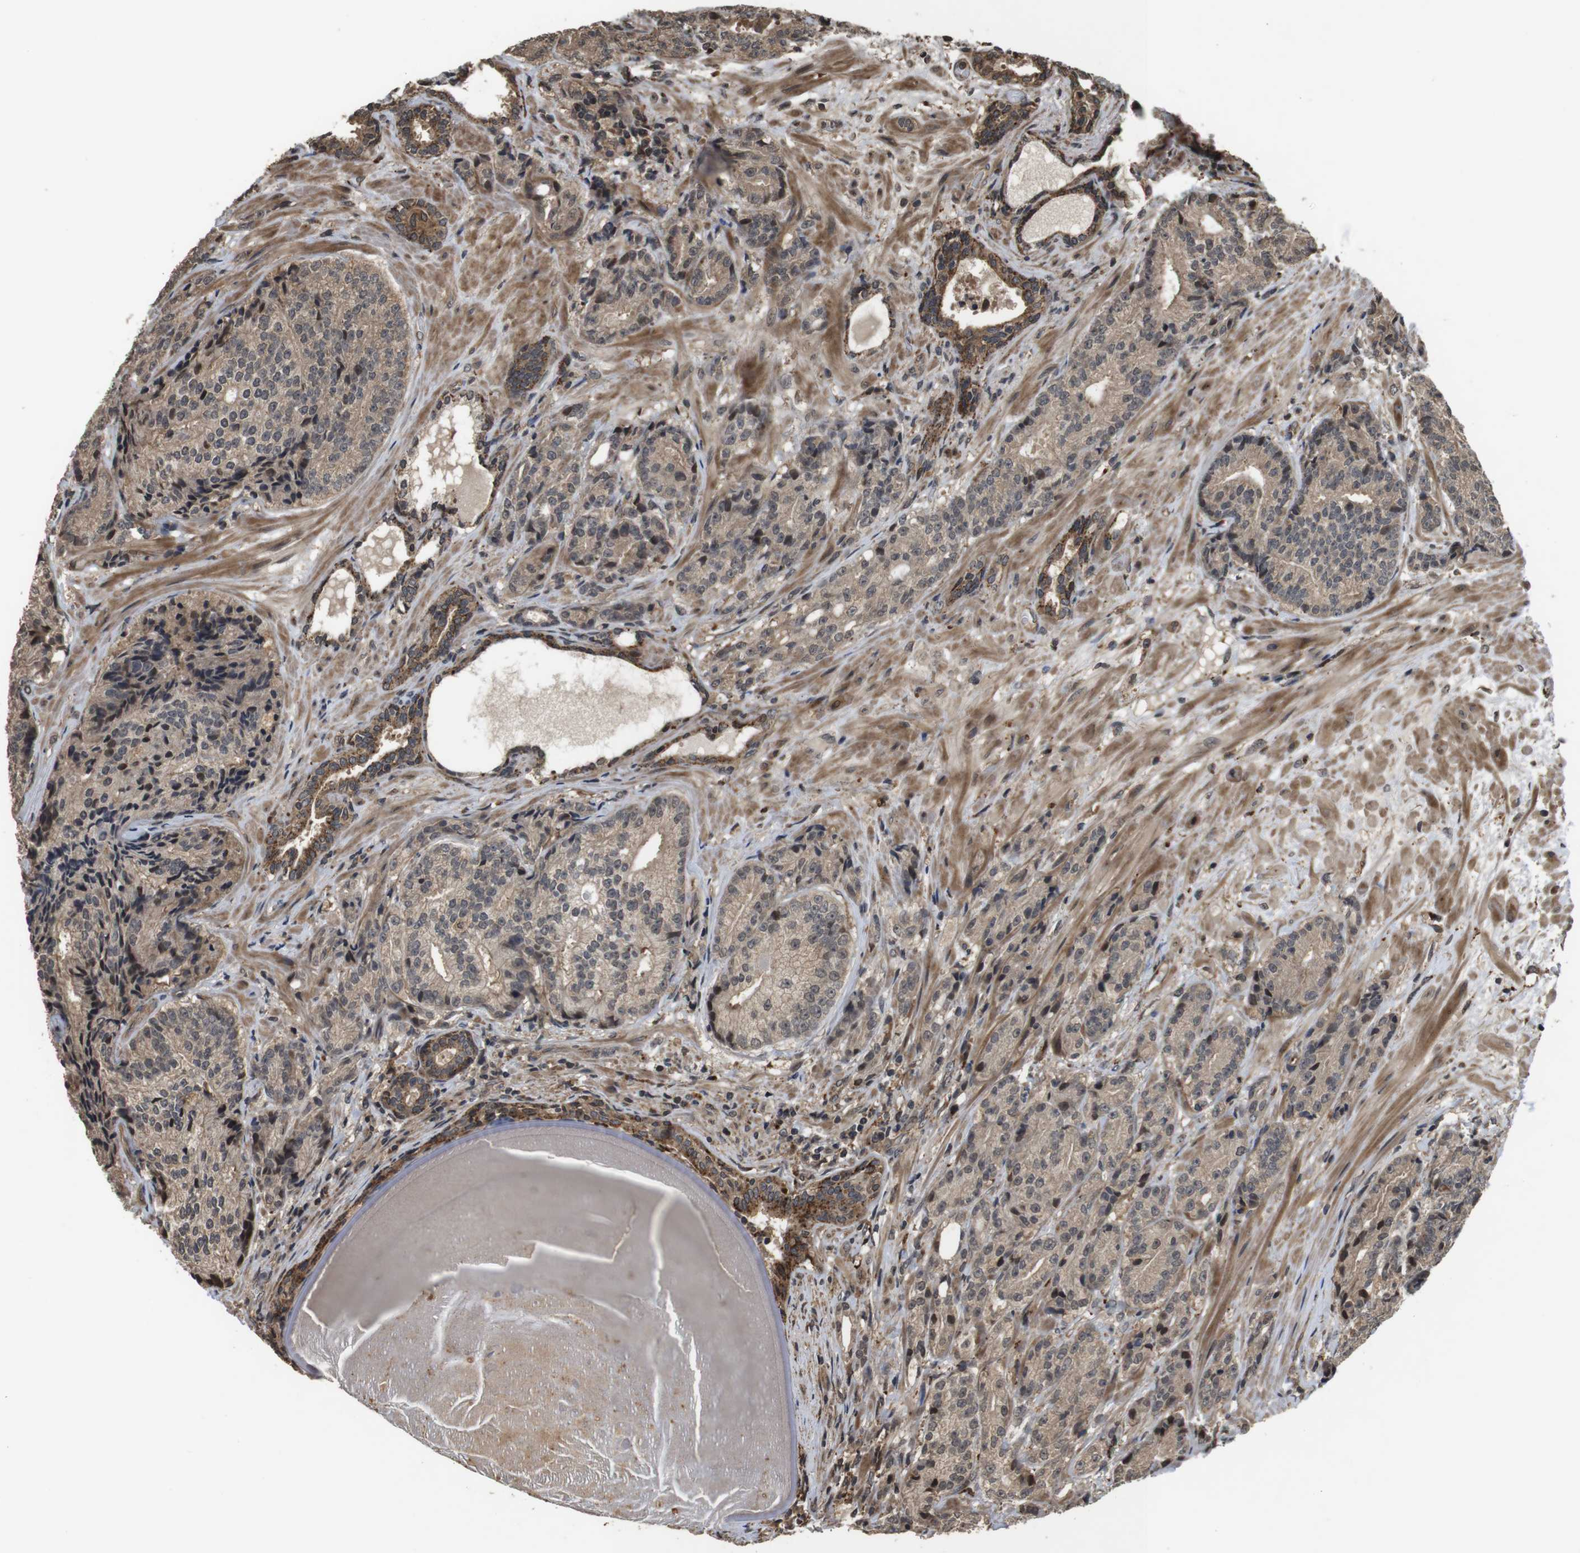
{"staining": {"intensity": "weak", "quantity": ">75%", "location": "cytoplasmic/membranous"}, "tissue": "prostate cancer", "cell_type": "Tumor cells", "image_type": "cancer", "snomed": [{"axis": "morphology", "description": "Adenocarcinoma, High grade"}, {"axis": "topography", "description": "Prostate"}], "caption": "Prostate cancer (high-grade adenocarcinoma) stained with a protein marker shows weak staining in tumor cells.", "gene": "FZD10", "patient": {"sex": "male", "age": 61}}